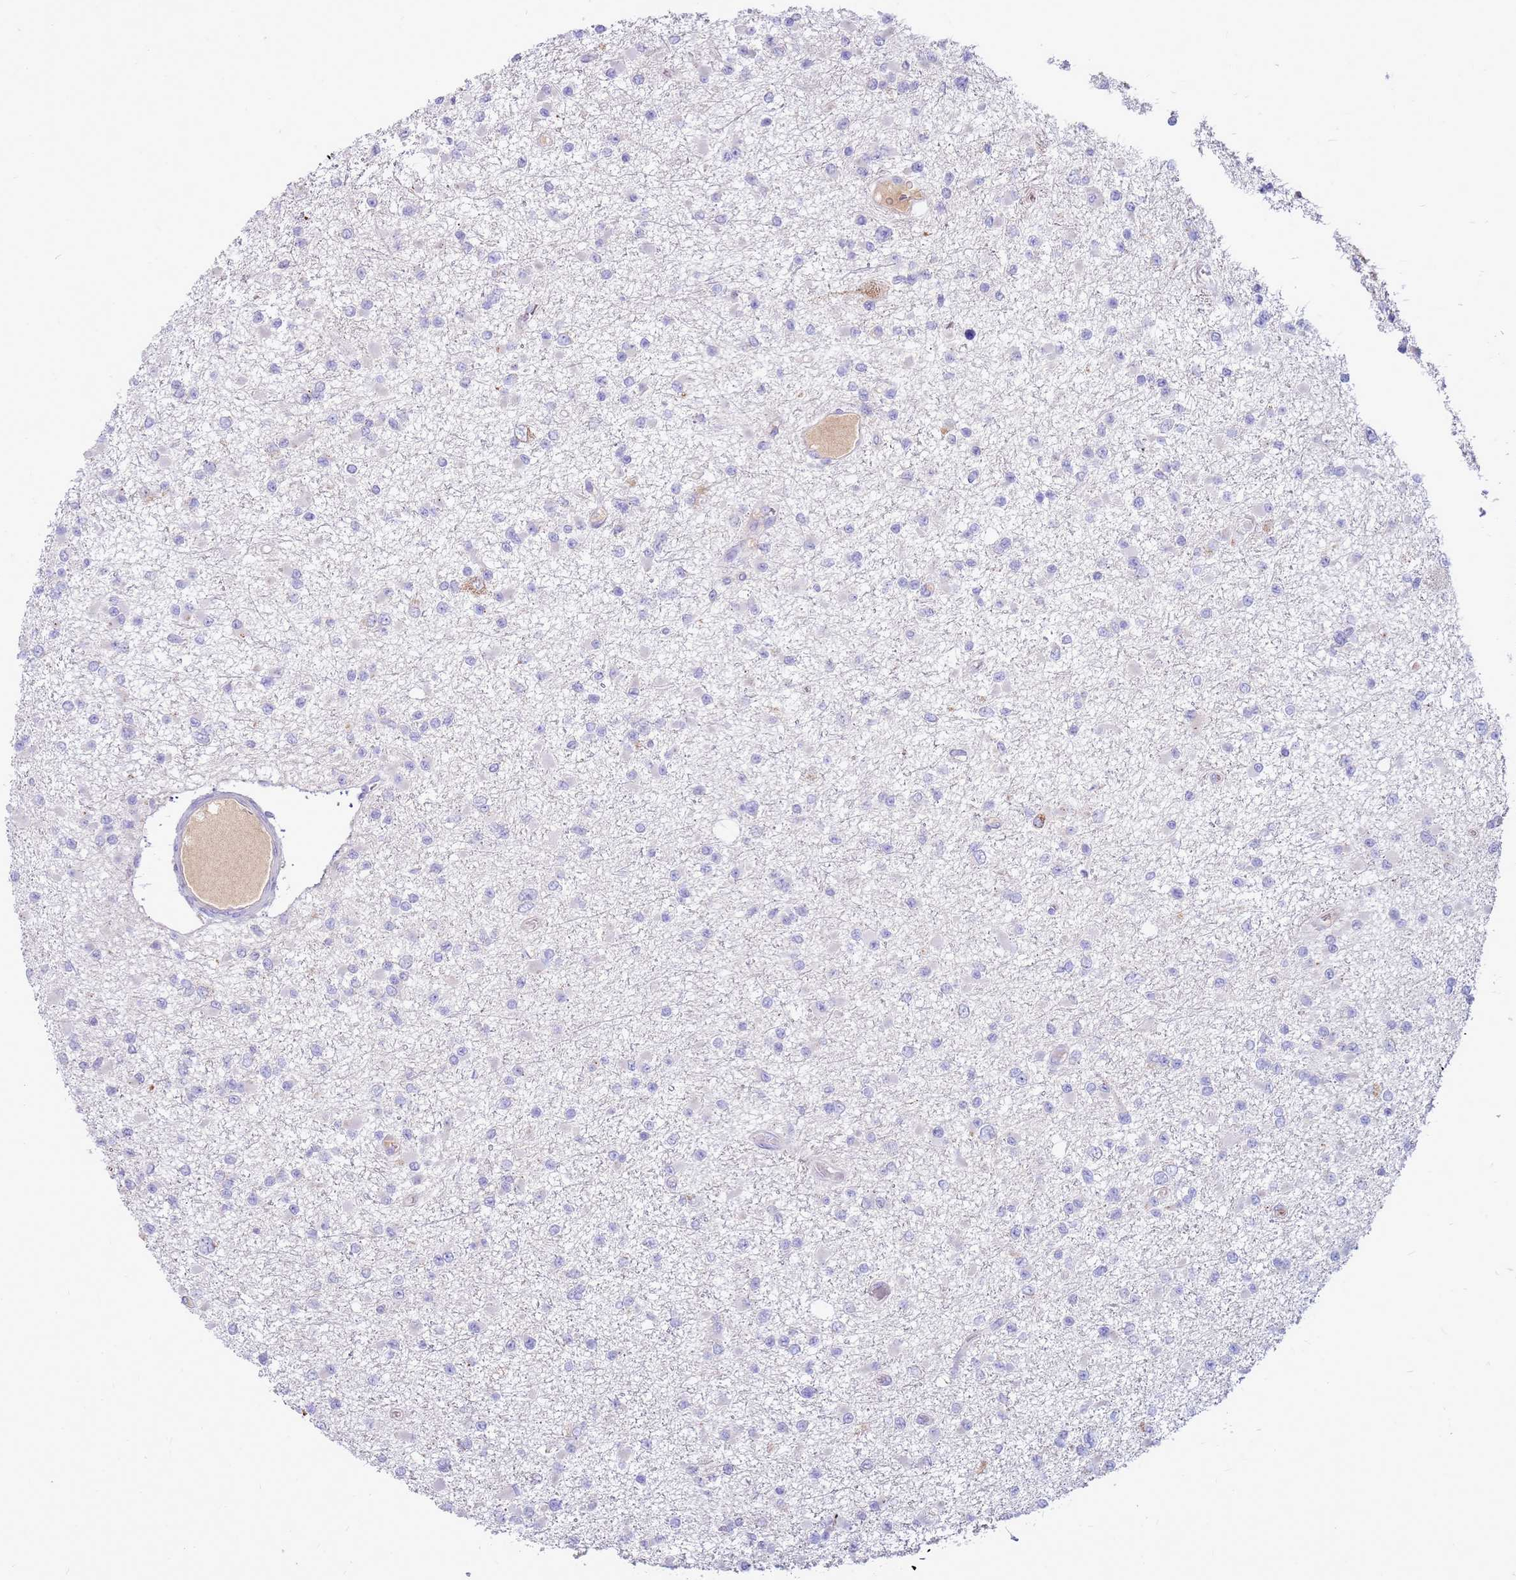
{"staining": {"intensity": "negative", "quantity": "none", "location": "none"}, "tissue": "glioma", "cell_type": "Tumor cells", "image_type": "cancer", "snomed": [{"axis": "morphology", "description": "Glioma, malignant, Low grade"}, {"axis": "topography", "description": "Brain"}], "caption": "Photomicrograph shows no significant protein expression in tumor cells of low-grade glioma (malignant).", "gene": "SLC44A4", "patient": {"sex": "female", "age": 22}}